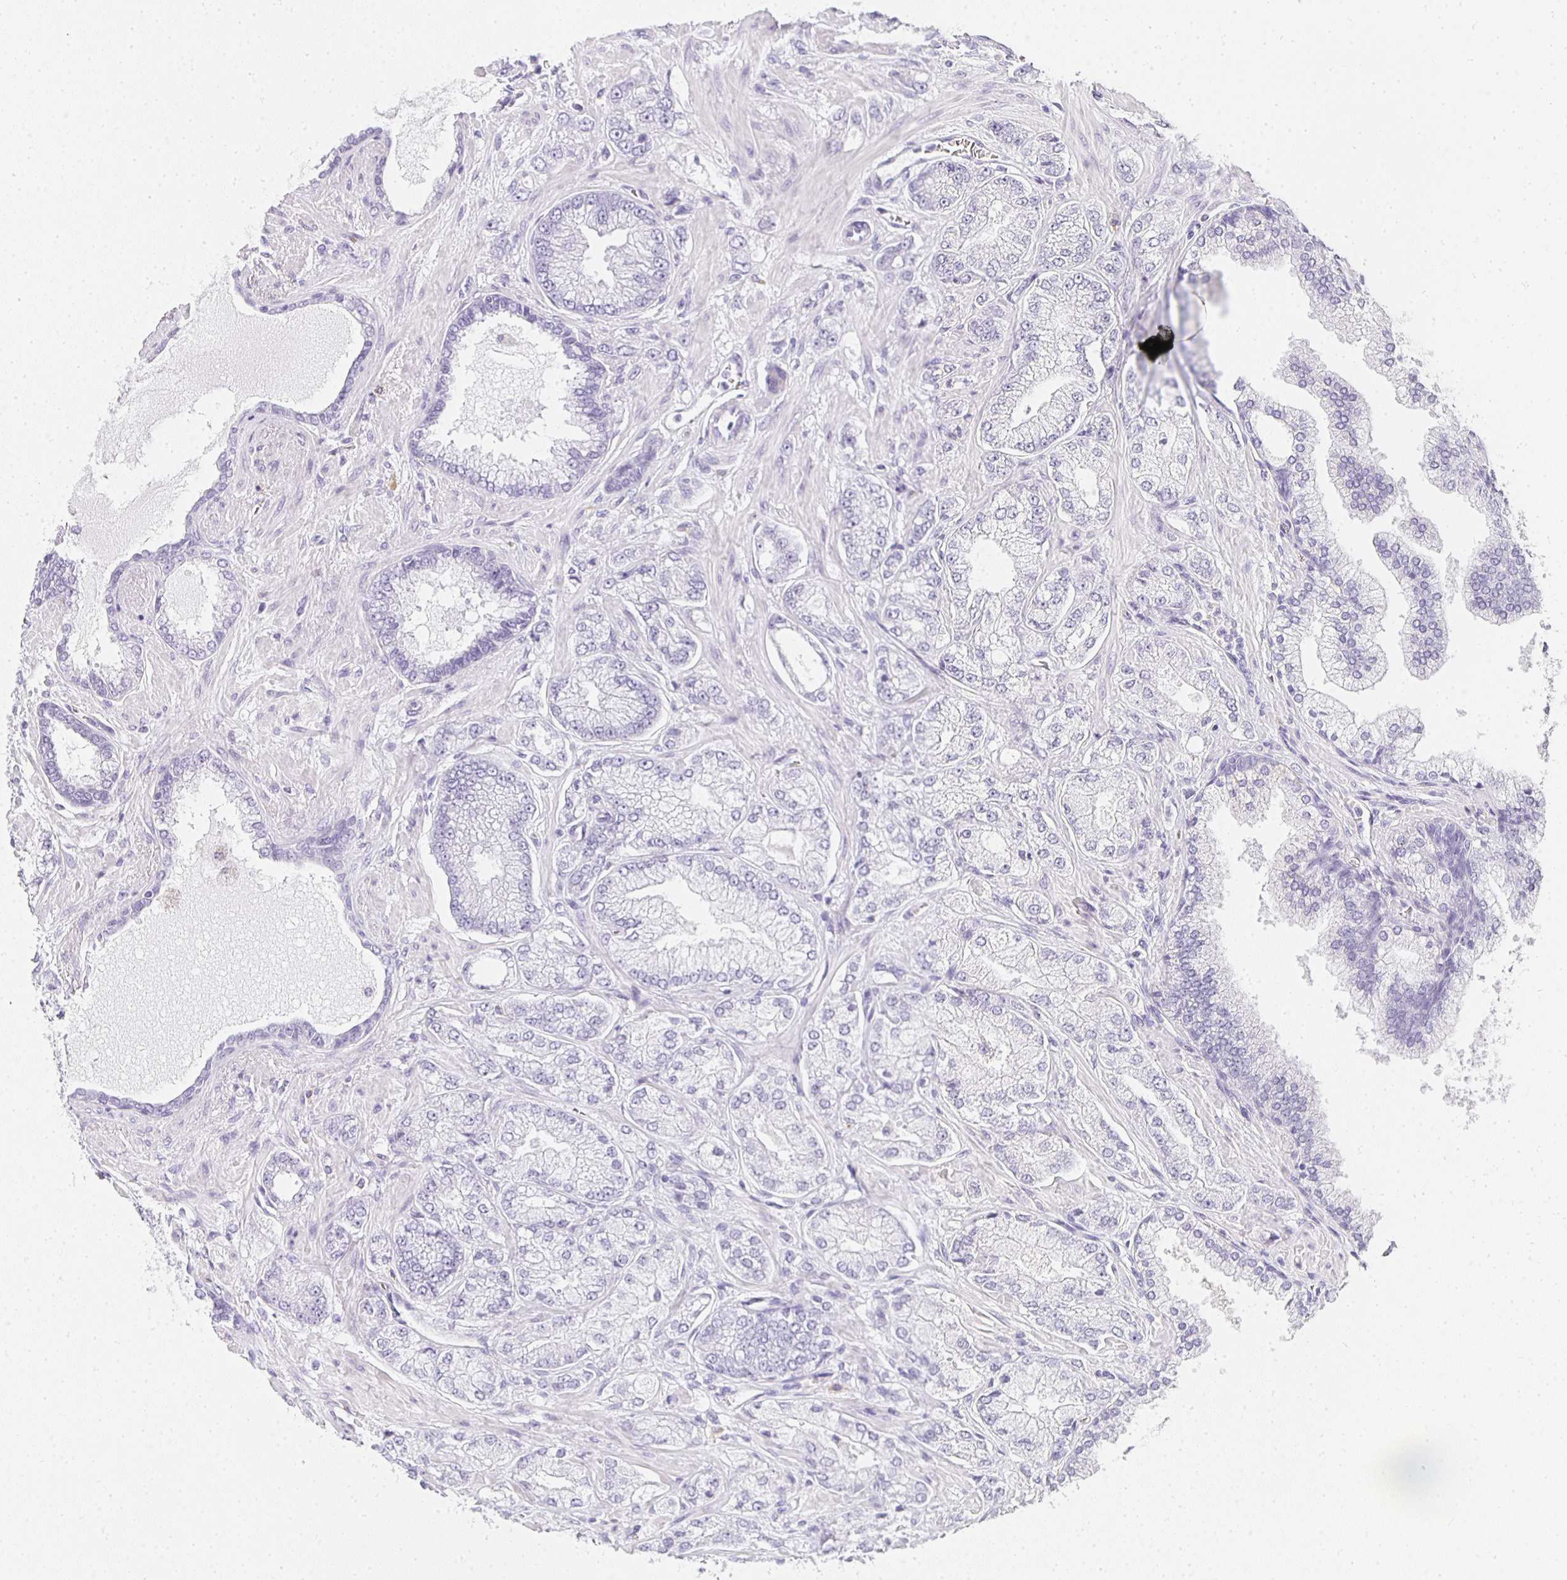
{"staining": {"intensity": "negative", "quantity": "none", "location": "none"}, "tissue": "prostate cancer", "cell_type": "Tumor cells", "image_type": "cancer", "snomed": [{"axis": "morphology", "description": "Normal tissue, NOS"}, {"axis": "morphology", "description": "Adenocarcinoma, High grade"}, {"axis": "topography", "description": "Prostate"}, {"axis": "topography", "description": "Peripheral nerve tissue"}], "caption": "Immunohistochemistry image of neoplastic tissue: prostate adenocarcinoma (high-grade) stained with DAB (3,3'-diaminobenzidine) exhibits no significant protein positivity in tumor cells. The staining is performed using DAB brown chromogen with nuclei counter-stained in using hematoxylin.", "gene": "TPSD1", "patient": {"sex": "male", "age": 68}}